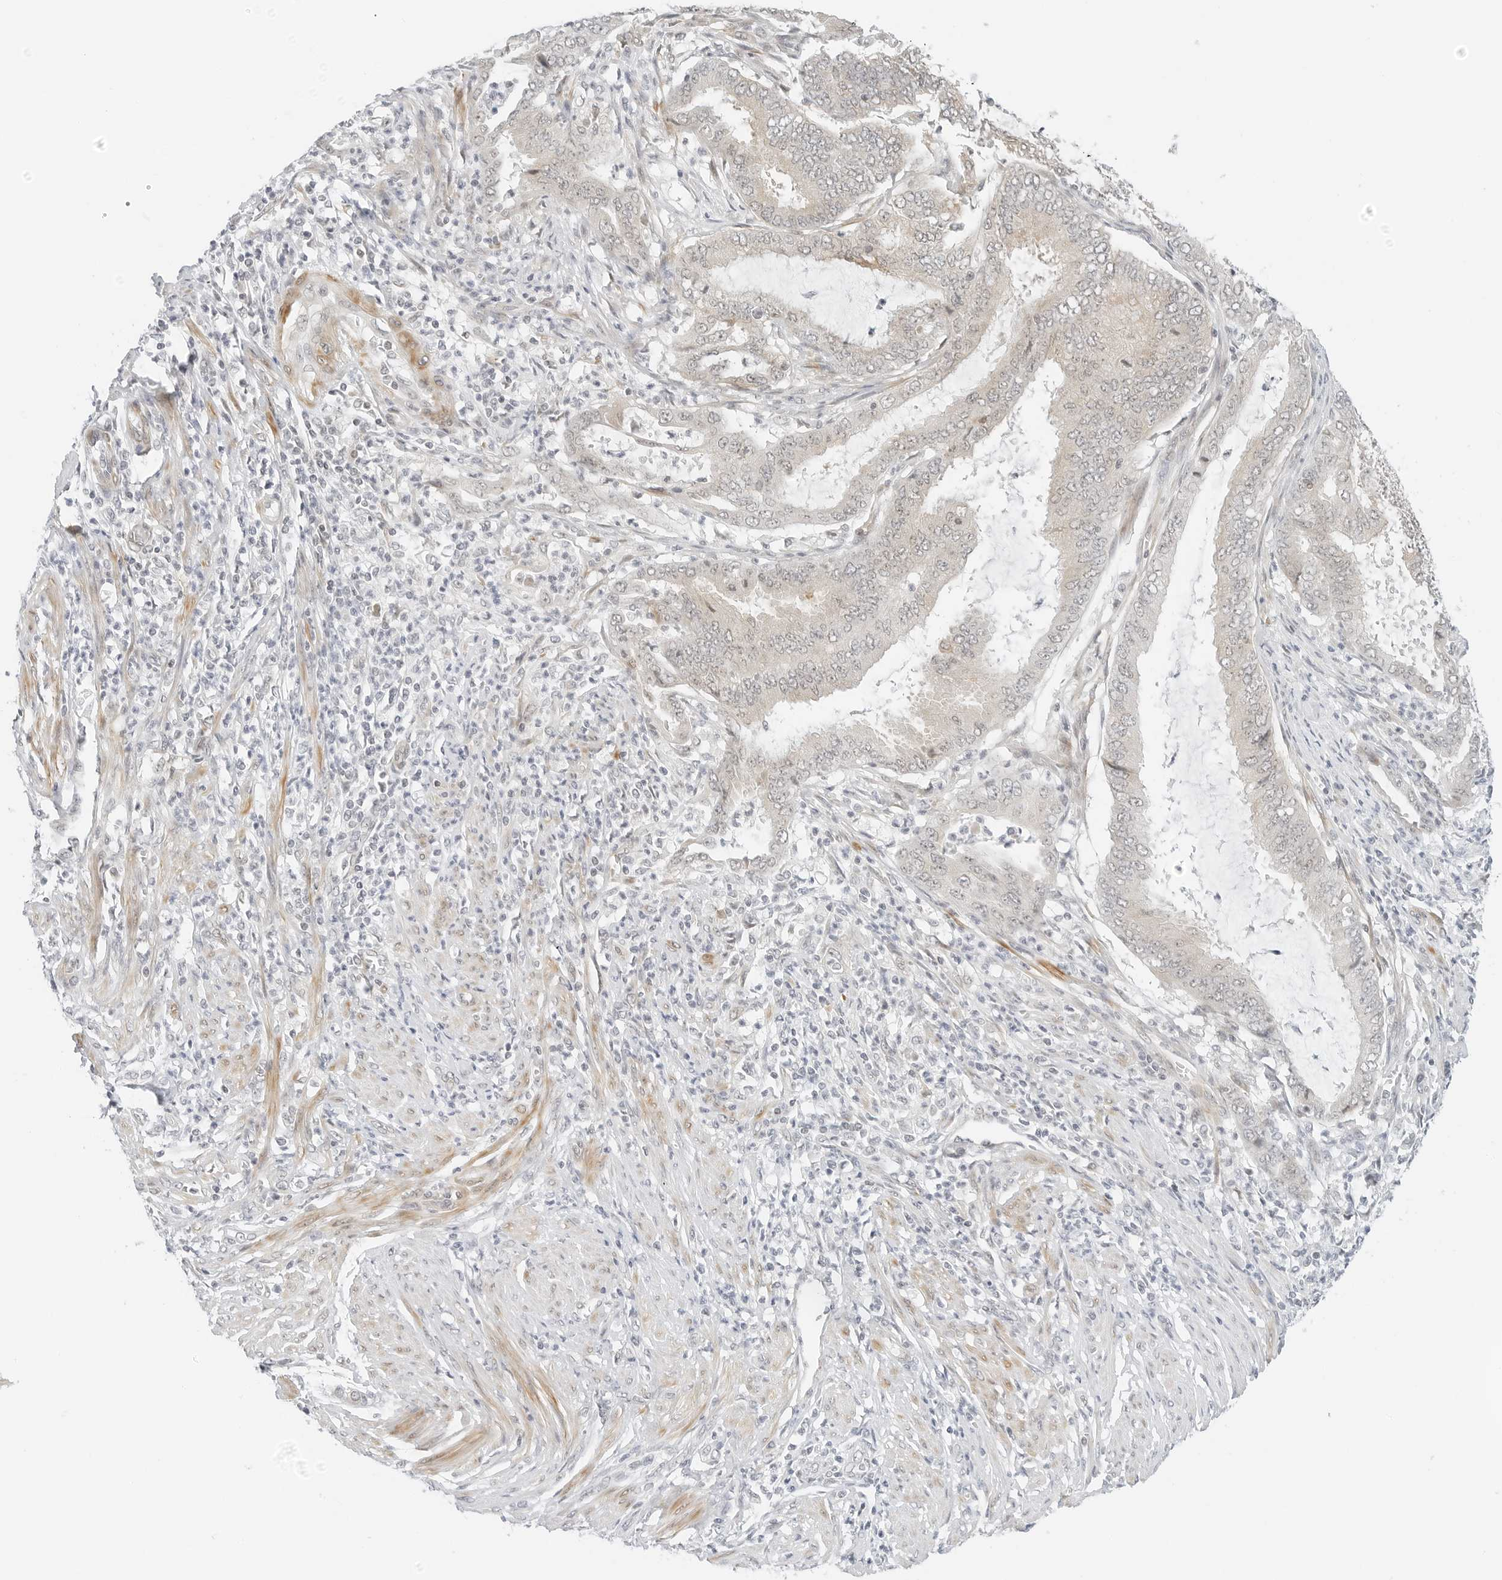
{"staining": {"intensity": "weak", "quantity": "25%-75%", "location": "cytoplasmic/membranous"}, "tissue": "endometrial cancer", "cell_type": "Tumor cells", "image_type": "cancer", "snomed": [{"axis": "morphology", "description": "Adenocarcinoma, NOS"}, {"axis": "topography", "description": "Endometrium"}], "caption": "Immunohistochemistry of endometrial cancer (adenocarcinoma) demonstrates low levels of weak cytoplasmic/membranous expression in approximately 25%-75% of tumor cells.", "gene": "NEO1", "patient": {"sex": "female", "age": 51}}